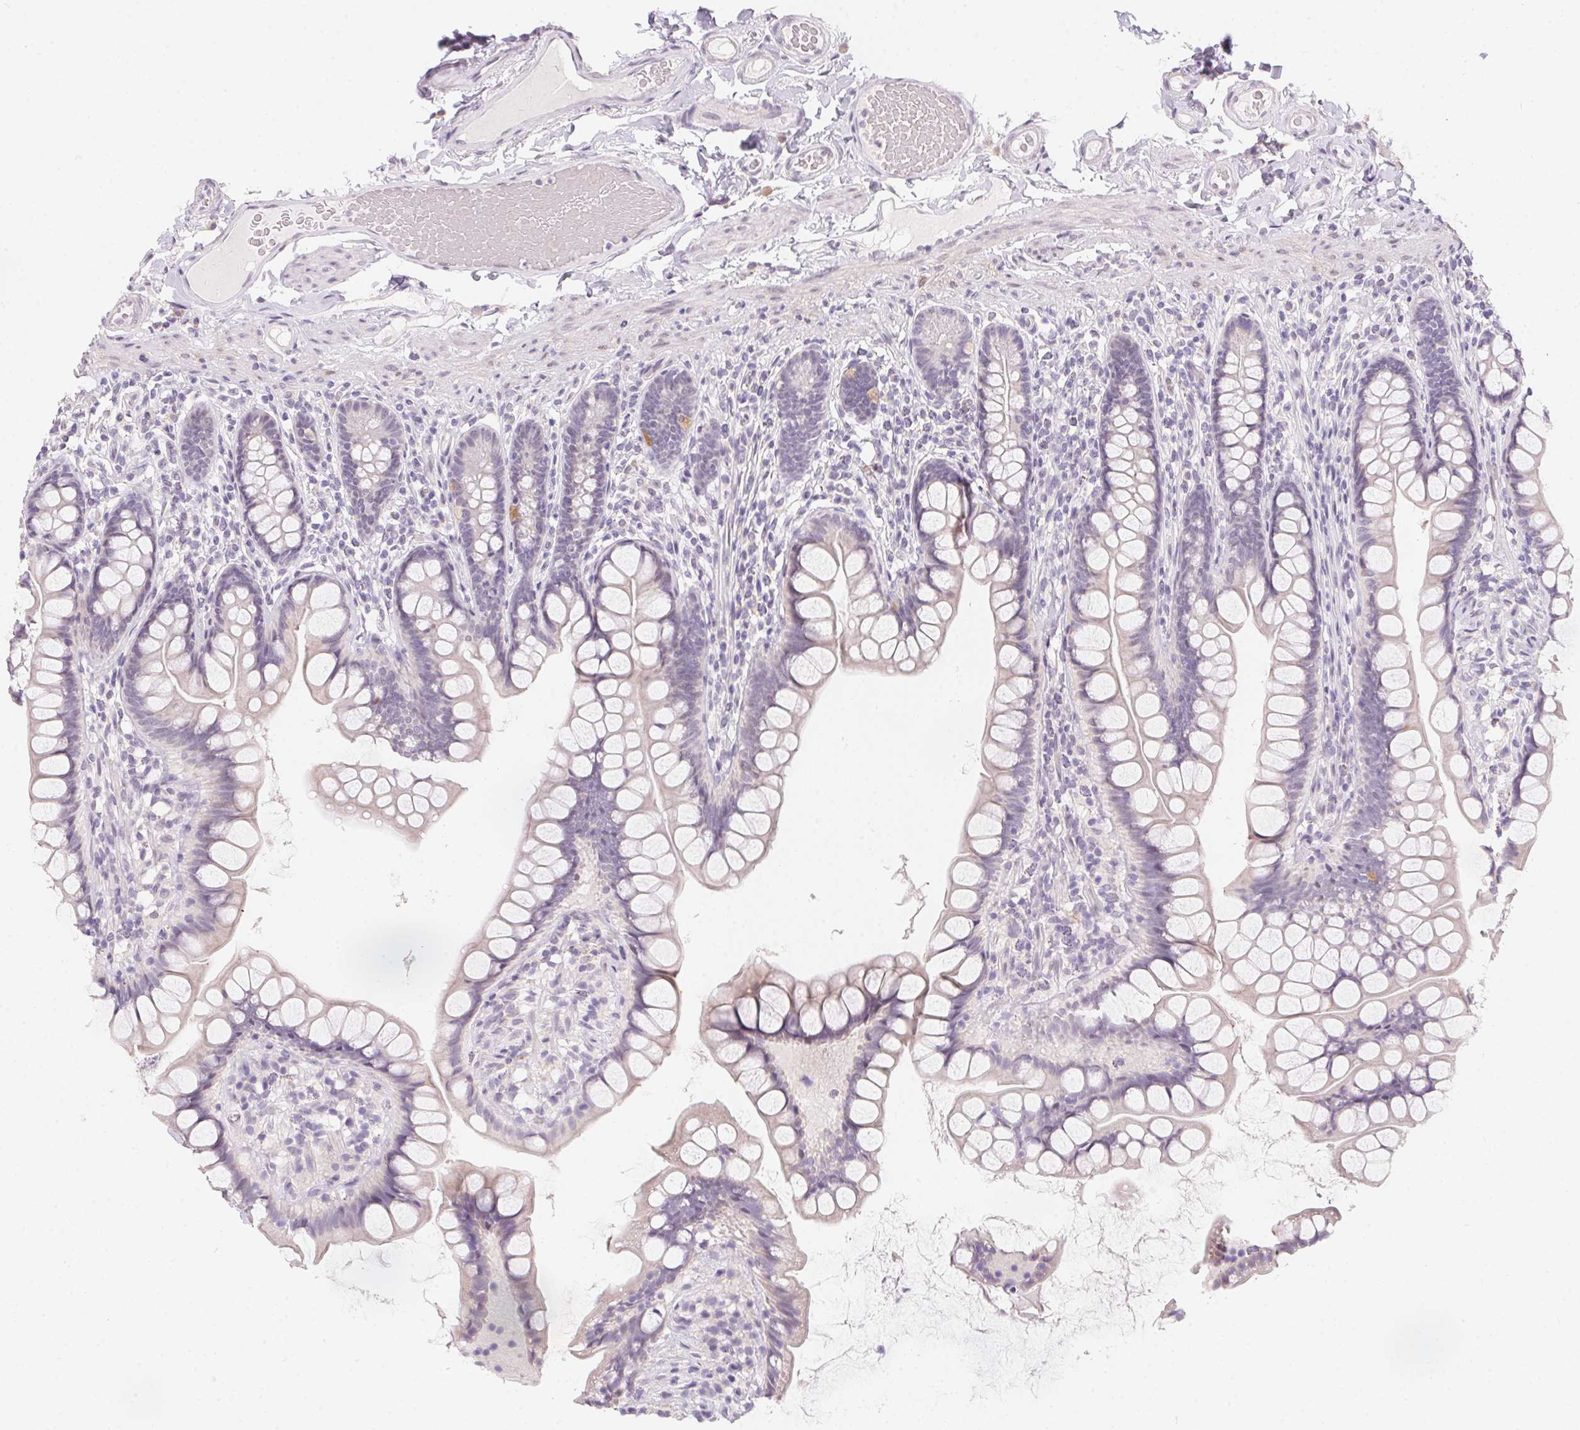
{"staining": {"intensity": "negative", "quantity": "none", "location": "none"}, "tissue": "small intestine", "cell_type": "Glandular cells", "image_type": "normal", "snomed": [{"axis": "morphology", "description": "Normal tissue, NOS"}, {"axis": "topography", "description": "Small intestine"}], "caption": "There is no significant positivity in glandular cells of small intestine. (Stains: DAB immunohistochemistry (IHC) with hematoxylin counter stain, Microscopy: brightfield microscopy at high magnification).", "gene": "MORC1", "patient": {"sex": "male", "age": 70}}